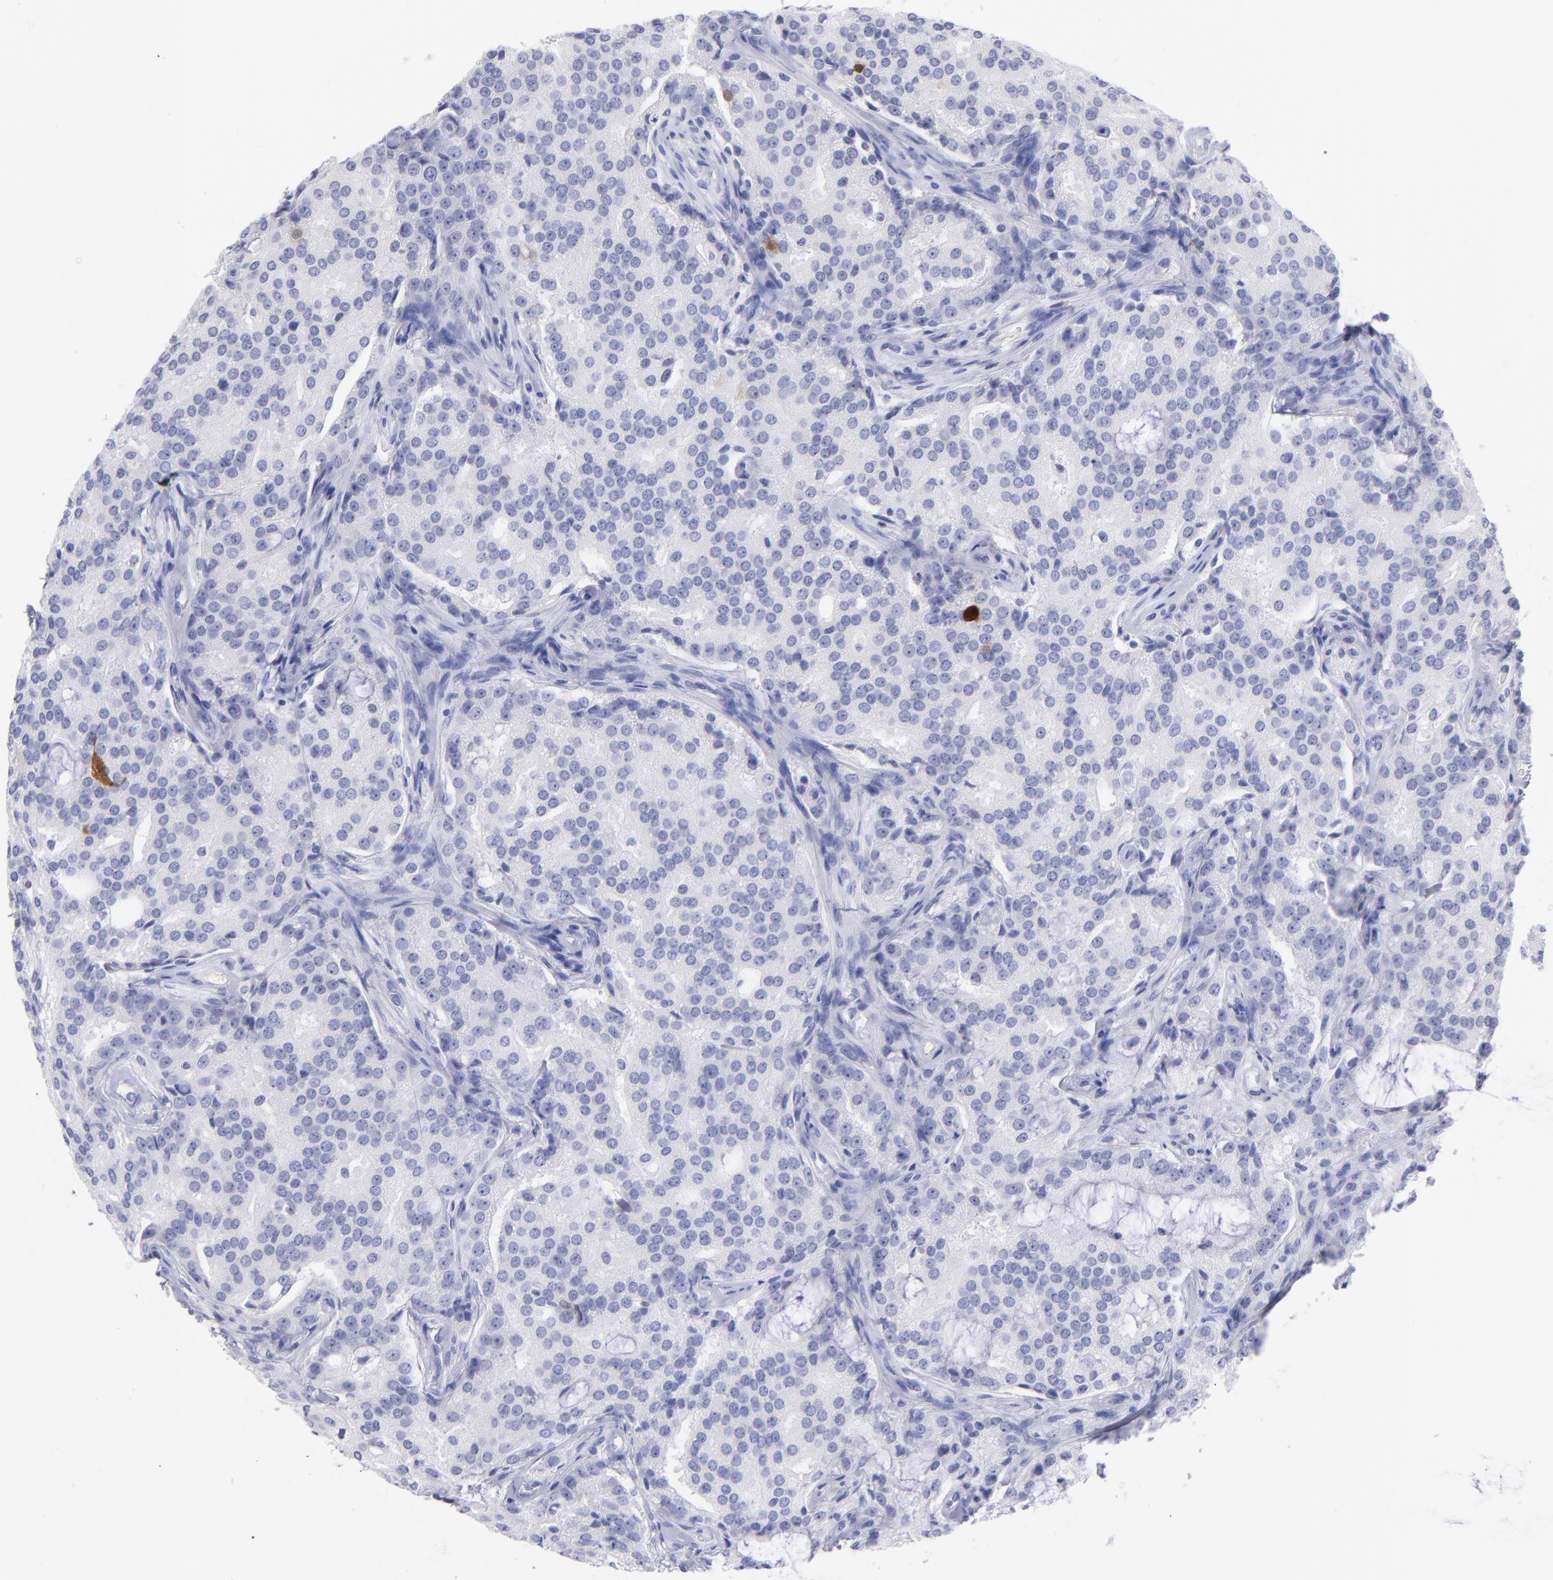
{"staining": {"intensity": "moderate", "quantity": "<25%", "location": "cytoplasmic/membranous,nuclear"}, "tissue": "prostate cancer", "cell_type": "Tumor cells", "image_type": "cancer", "snomed": [{"axis": "morphology", "description": "Adenocarcinoma, High grade"}, {"axis": "topography", "description": "Prostate"}], "caption": "This micrograph shows immunohistochemistry (IHC) staining of prostate adenocarcinoma (high-grade), with low moderate cytoplasmic/membranous and nuclear expression in about <25% of tumor cells.", "gene": "SCGN", "patient": {"sex": "male", "age": 72}}